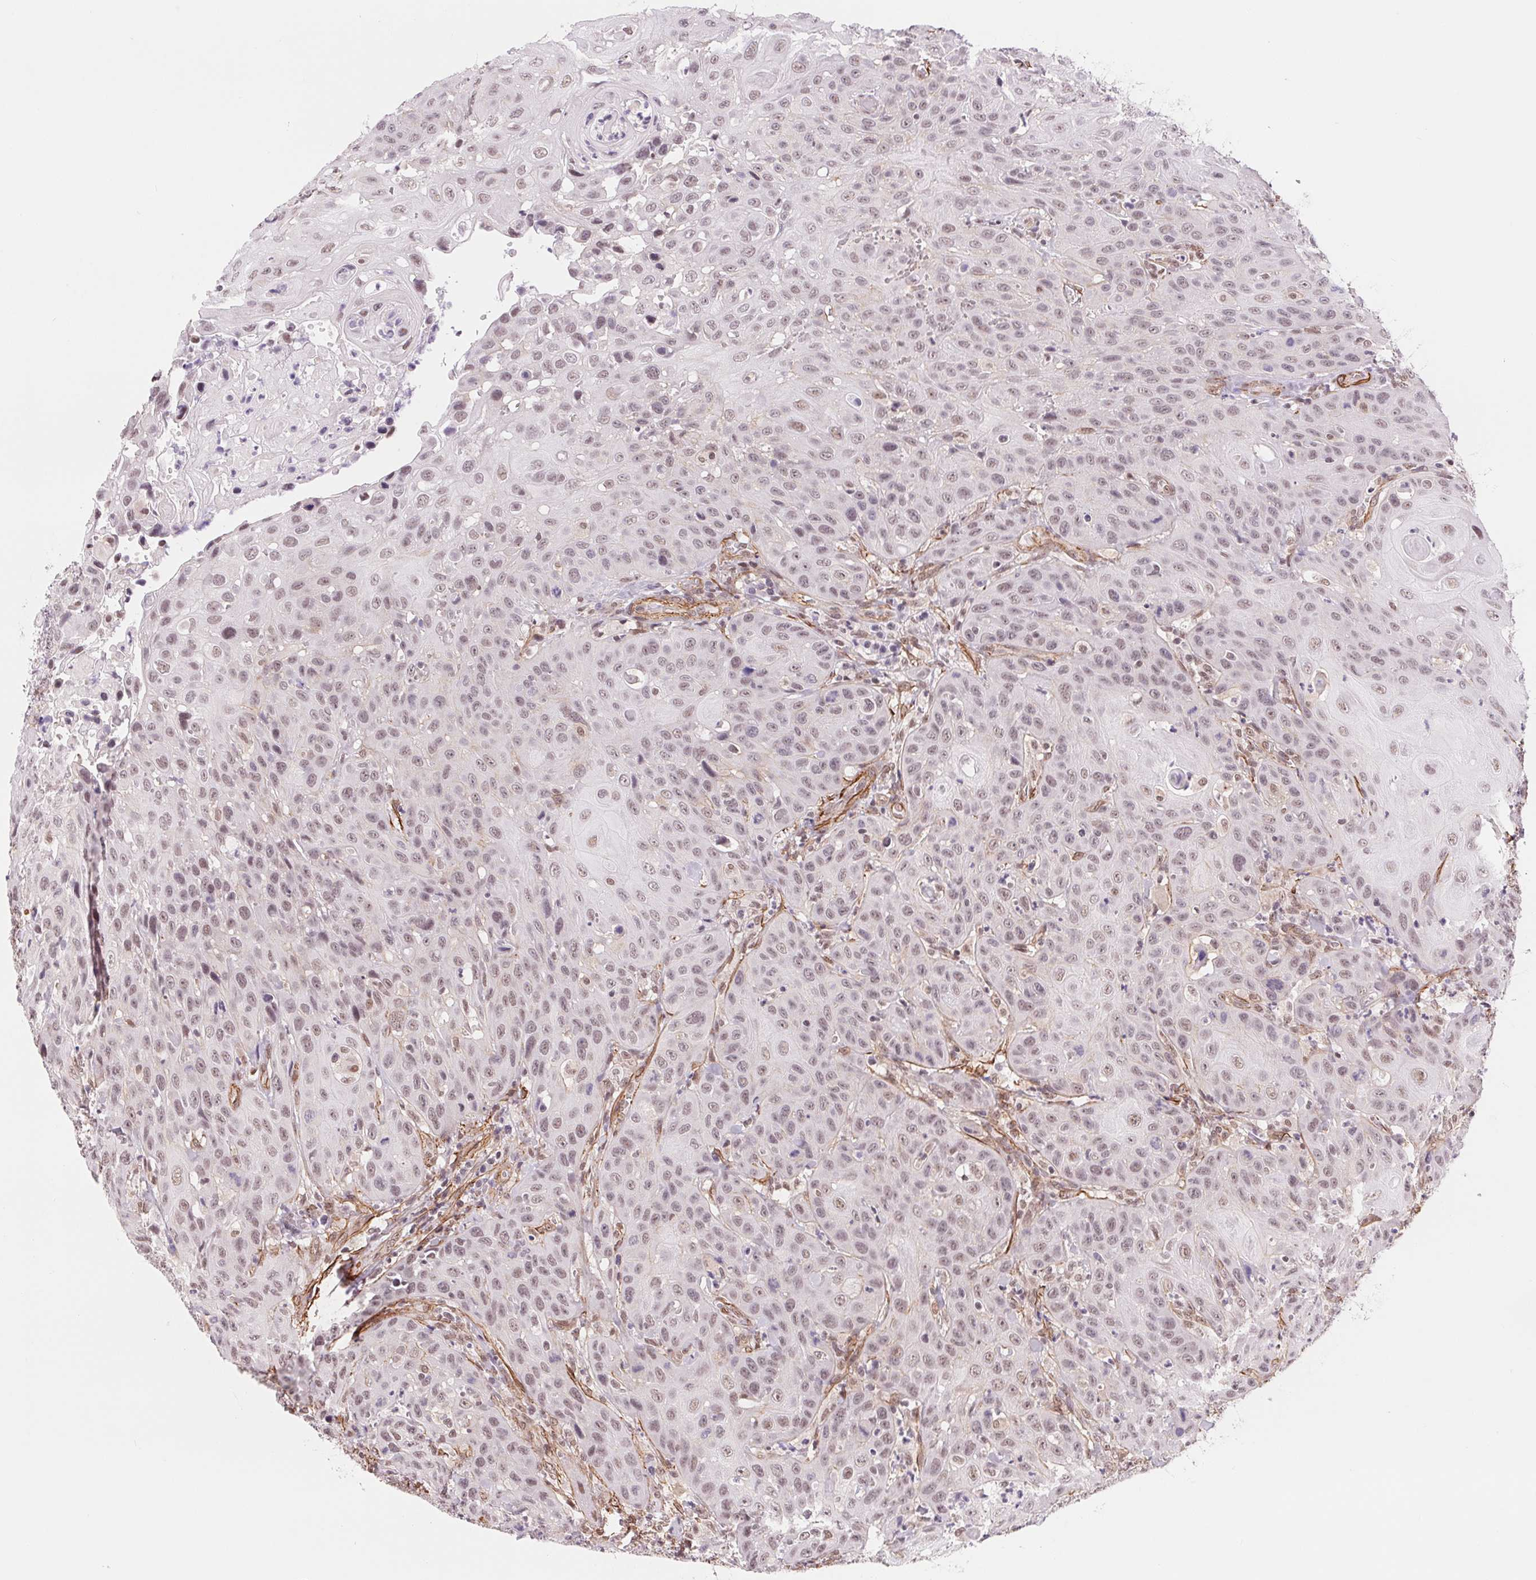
{"staining": {"intensity": "weak", "quantity": "<25%", "location": "cytoplasmic/membranous,nuclear"}, "tissue": "head and neck cancer", "cell_type": "Tumor cells", "image_type": "cancer", "snomed": [{"axis": "morphology", "description": "Normal tissue, NOS"}, {"axis": "morphology", "description": "Squamous cell carcinoma, NOS"}, {"axis": "topography", "description": "Oral tissue"}, {"axis": "topography", "description": "Tounge, NOS"}, {"axis": "topography", "description": "Head-Neck"}], "caption": "Head and neck cancer stained for a protein using immunohistochemistry (IHC) displays no staining tumor cells.", "gene": "BCAT1", "patient": {"sex": "male", "age": 62}}